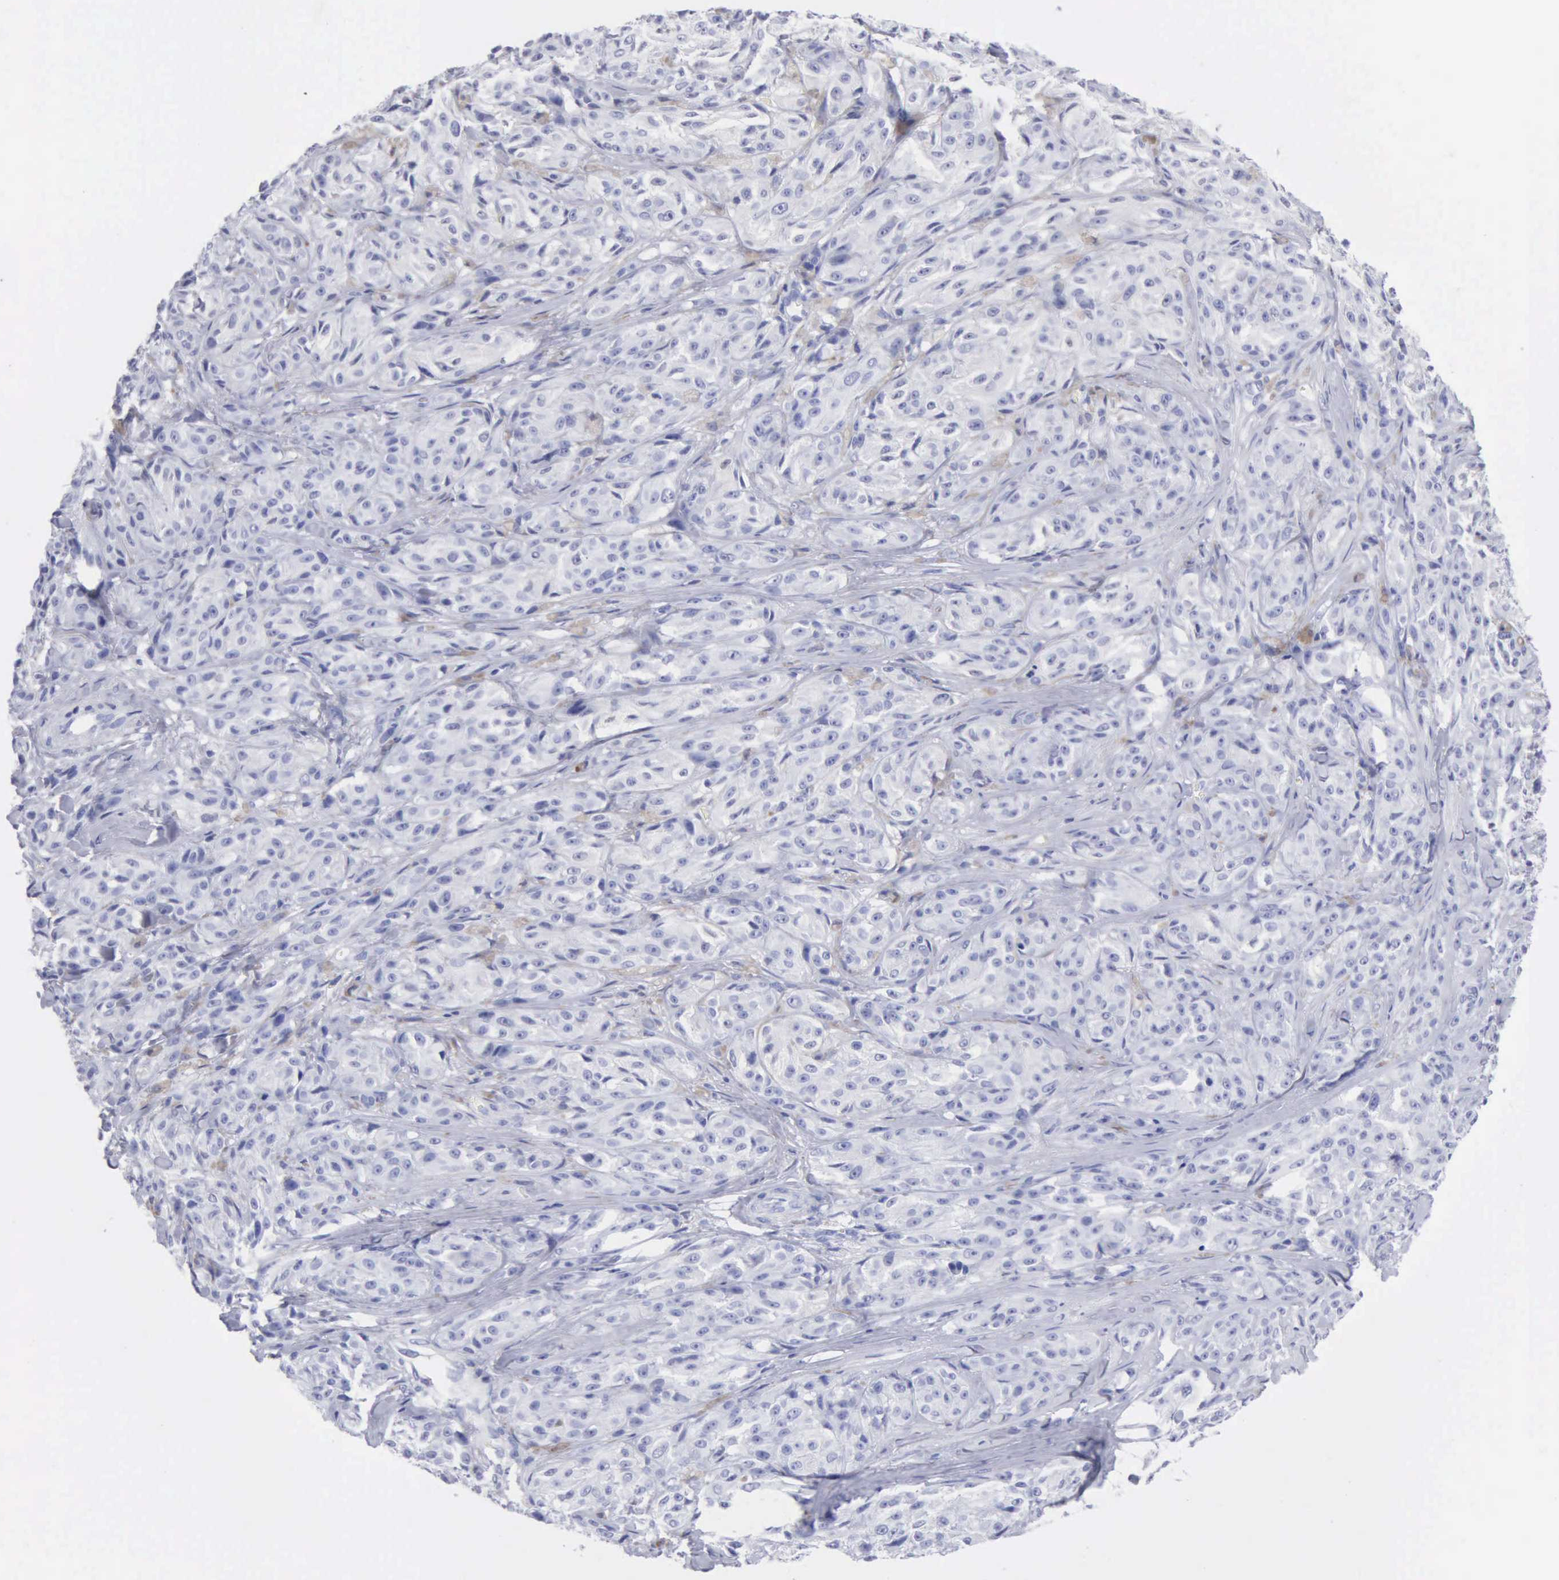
{"staining": {"intensity": "negative", "quantity": "none", "location": "none"}, "tissue": "melanoma", "cell_type": "Tumor cells", "image_type": "cancer", "snomed": [{"axis": "morphology", "description": "Malignant melanoma, NOS"}, {"axis": "topography", "description": "Skin"}], "caption": "The immunohistochemistry micrograph has no significant expression in tumor cells of malignant melanoma tissue.", "gene": "CYP19A1", "patient": {"sex": "male", "age": 56}}